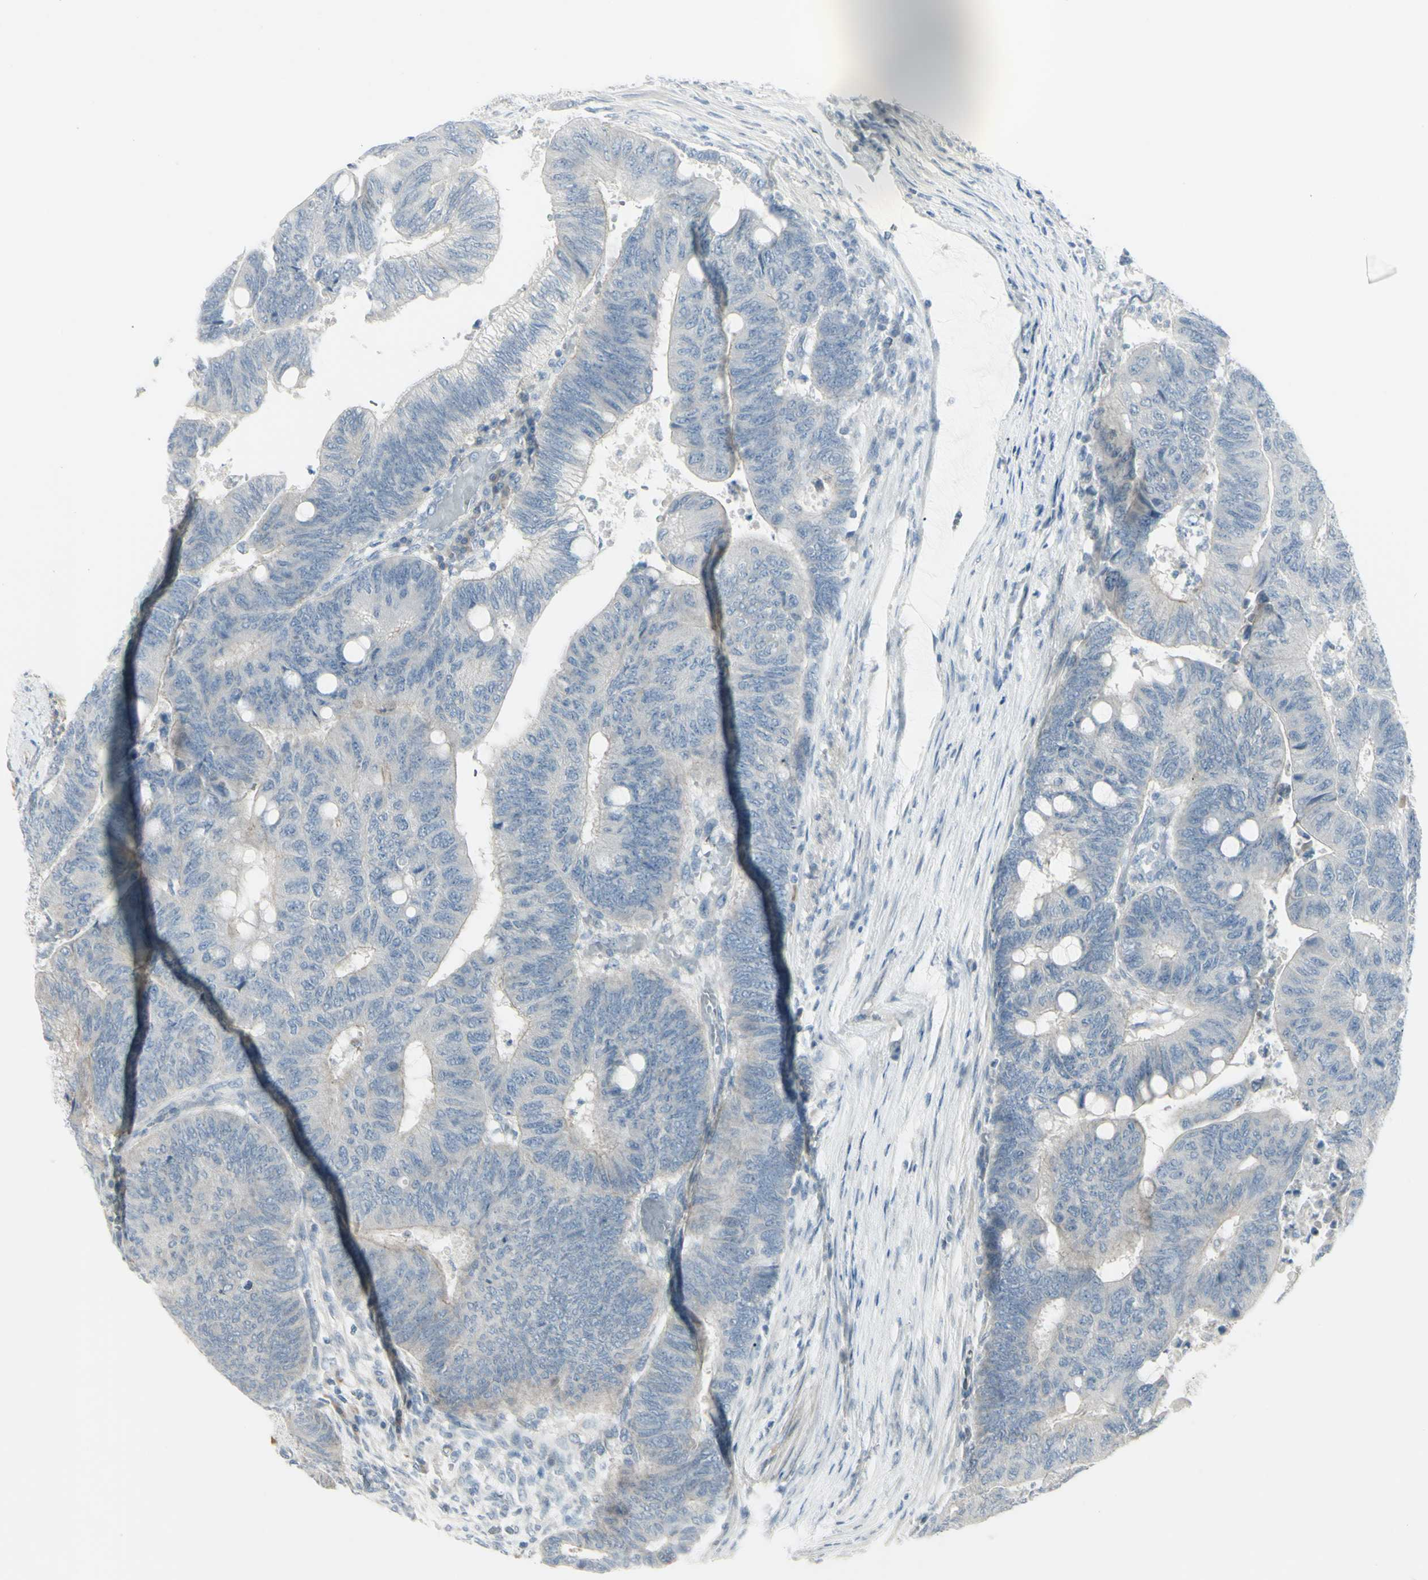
{"staining": {"intensity": "negative", "quantity": "none", "location": "none"}, "tissue": "colorectal cancer", "cell_type": "Tumor cells", "image_type": "cancer", "snomed": [{"axis": "morphology", "description": "Normal tissue, NOS"}, {"axis": "morphology", "description": "Adenocarcinoma, NOS"}, {"axis": "topography", "description": "Rectum"}, {"axis": "topography", "description": "Peripheral nerve tissue"}], "caption": "The histopathology image displays no staining of tumor cells in colorectal cancer. The staining was performed using DAB (3,3'-diaminobenzidine) to visualize the protein expression in brown, while the nuclei were stained in blue with hematoxylin (Magnification: 20x).", "gene": "SH3GL2", "patient": {"sex": "male", "age": 92}}